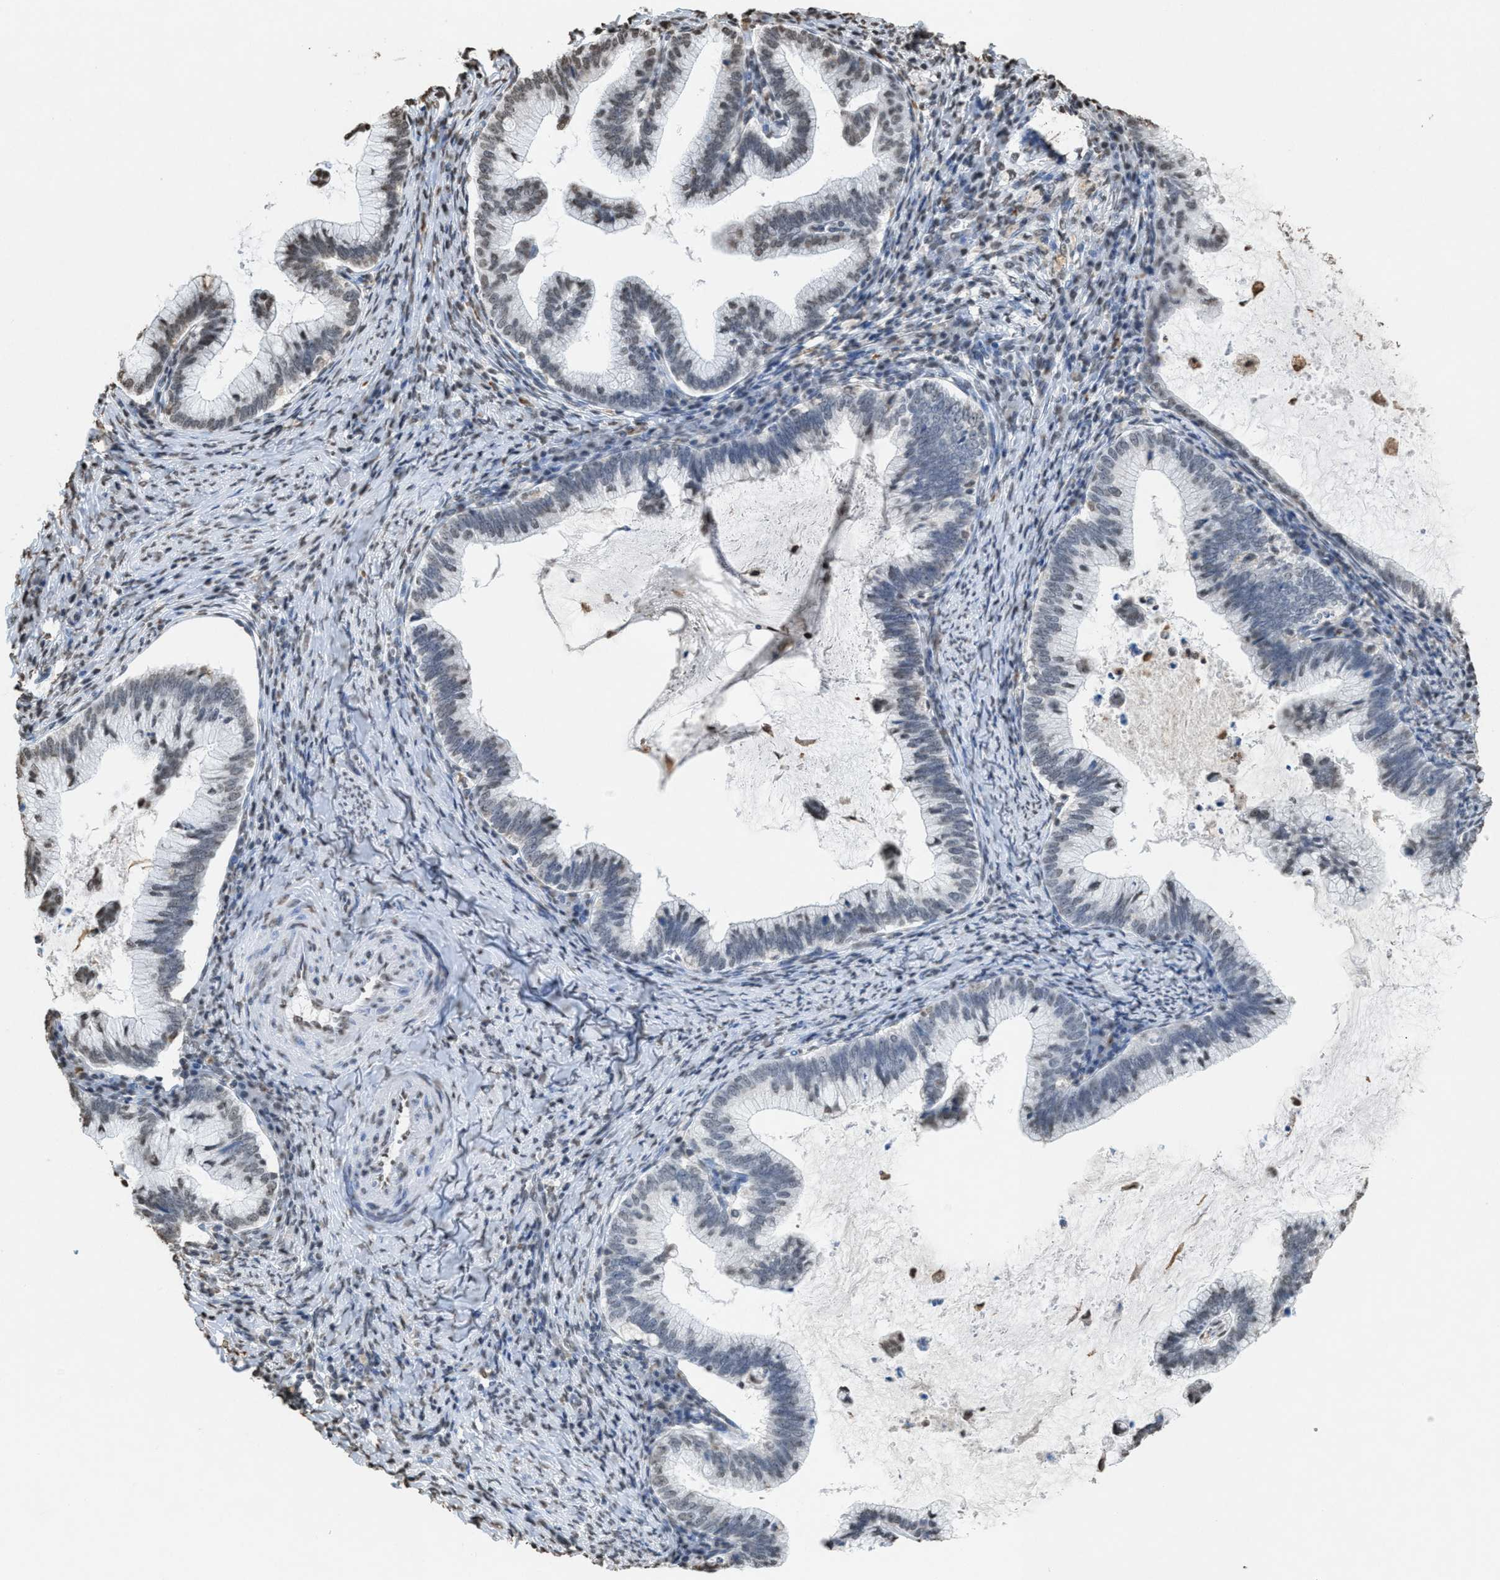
{"staining": {"intensity": "weak", "quantity": "<25%", "location": "nuclear"}, "tissue": "cervical cancer", "cell_type": "Tumor cells", "image_type": "cancer", "snomed": [{"axis": "morphology", "description": "Adenocarcinoma, NOS"}, {"axis": "topography", "description": "Cervix"}], "caption": "Cervical cancer (adenocarcinoma) was stained to show a protein in brown. There is no significant staining in tumor cells.", "gene": "NUP88", "patient": {"sex": "female", "age": 36}}